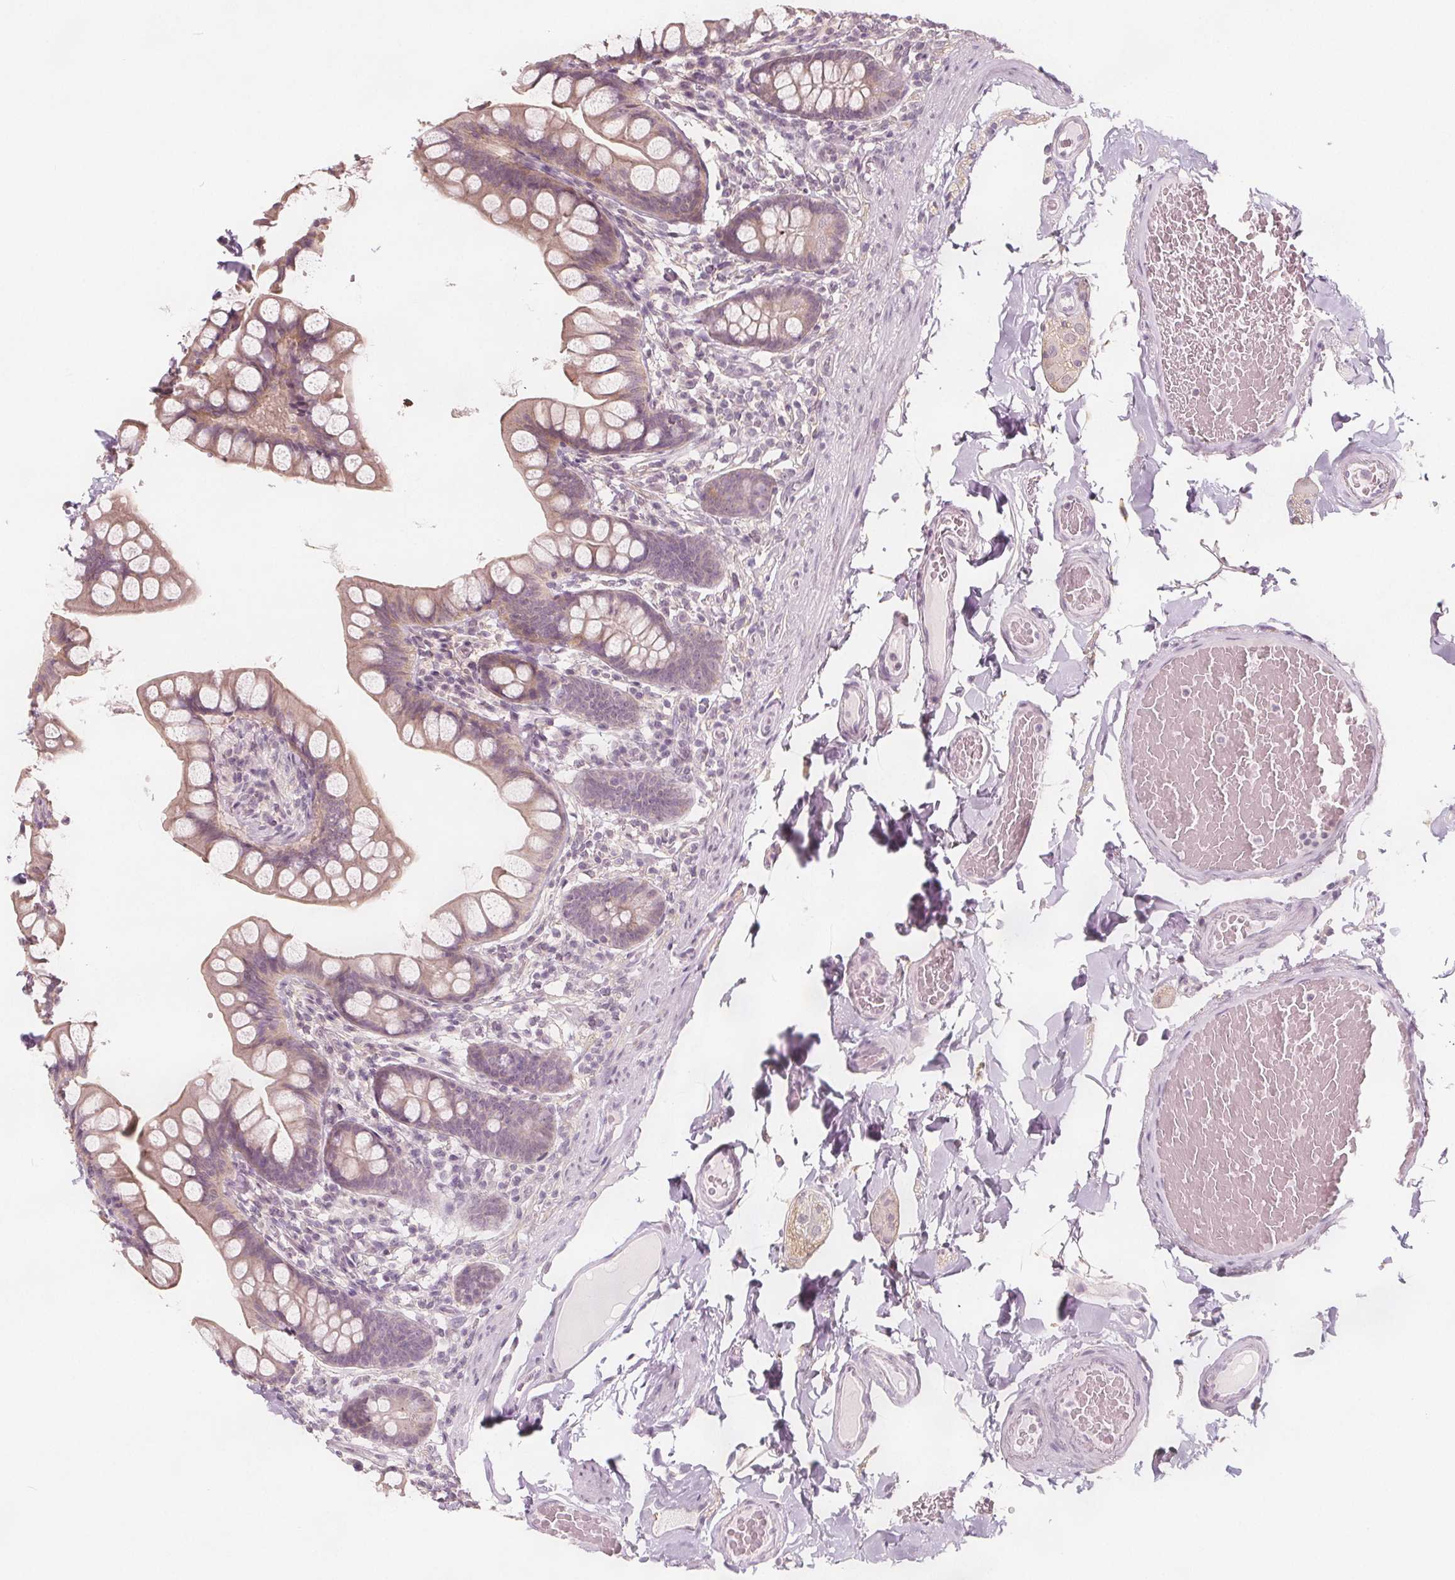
{"staining": {"intensity": "moderate", "quantity": "25%-75%", "location": "cytoplasmic/membranous"}, "tissue": "small intestine", "cell_type": "Glandular cells", "image_type": "normal", "snomed": [{"axis": "morphology", "description": "Normal tissue, NOS"}, {"axis": "topography", "description": "Small intestine"}], "caption": "Small intestine stained with immunohistochemistry exhibits moderate cytoplasmic/membranous expression in about 25%-75% of glandular cells.", "gene": "C1orf167", "patient": {"sex": "male", "age": 70}}